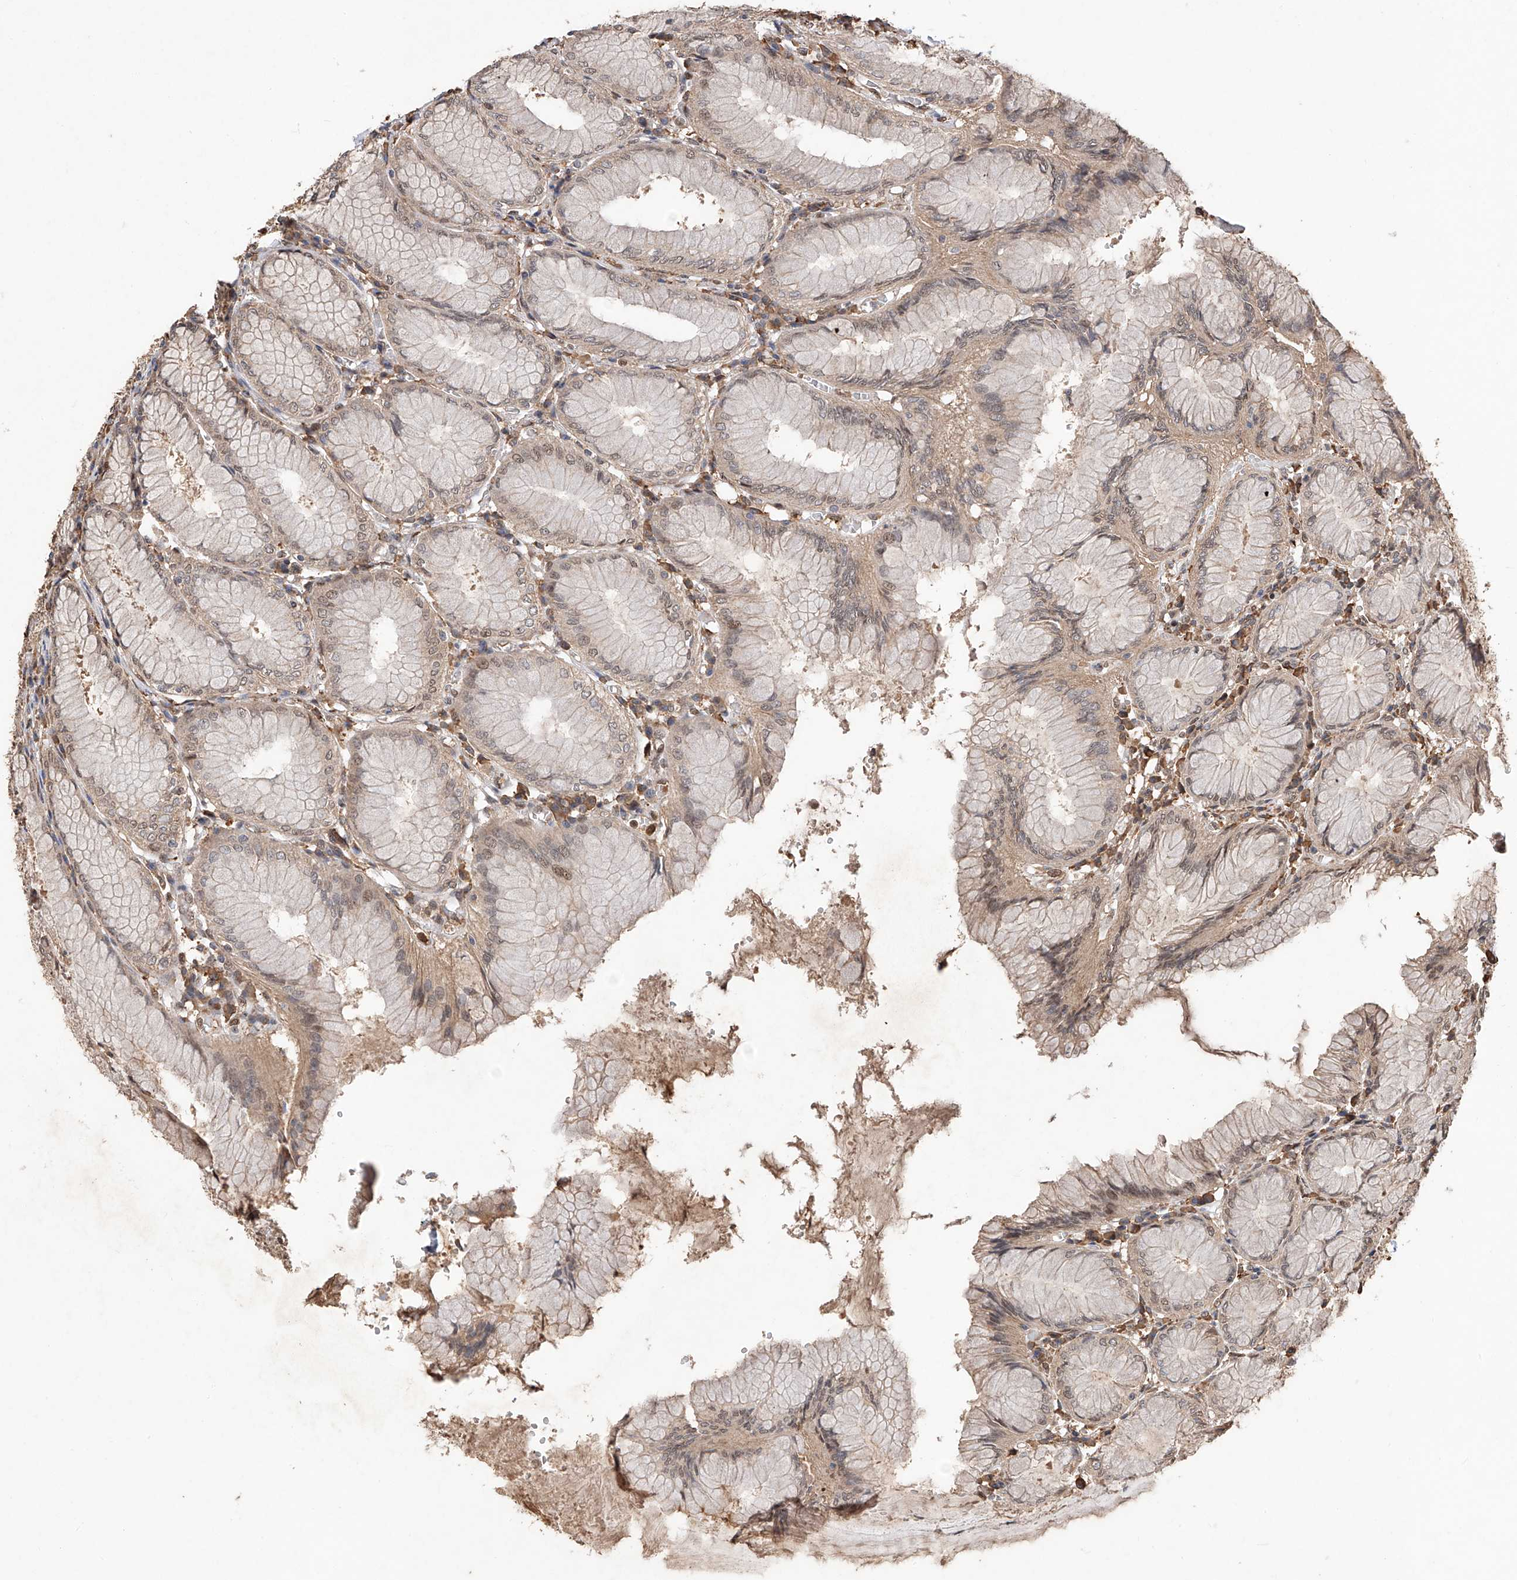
{"staining": {"intensity": "weak", "quantity": ">75%", "location": "cytoplasmic/membranous,nuclear"}, "tissue": "stomach", "cell_type": "Glandular cells", "image_type": "normal", "snomed": [{"axis": "morphology", "description": "Normal tissue, NOS"}, {"axis": "topography", "description": "Stomach, lower"}], "caption": "A micrograph of human stomach stained for a protein demonstrates weak cytoplasmic/membranous,nuclear brown staining in glandular cells.", "gene": "RILPL2", "patient": {"sex": "female", "age": 56}}